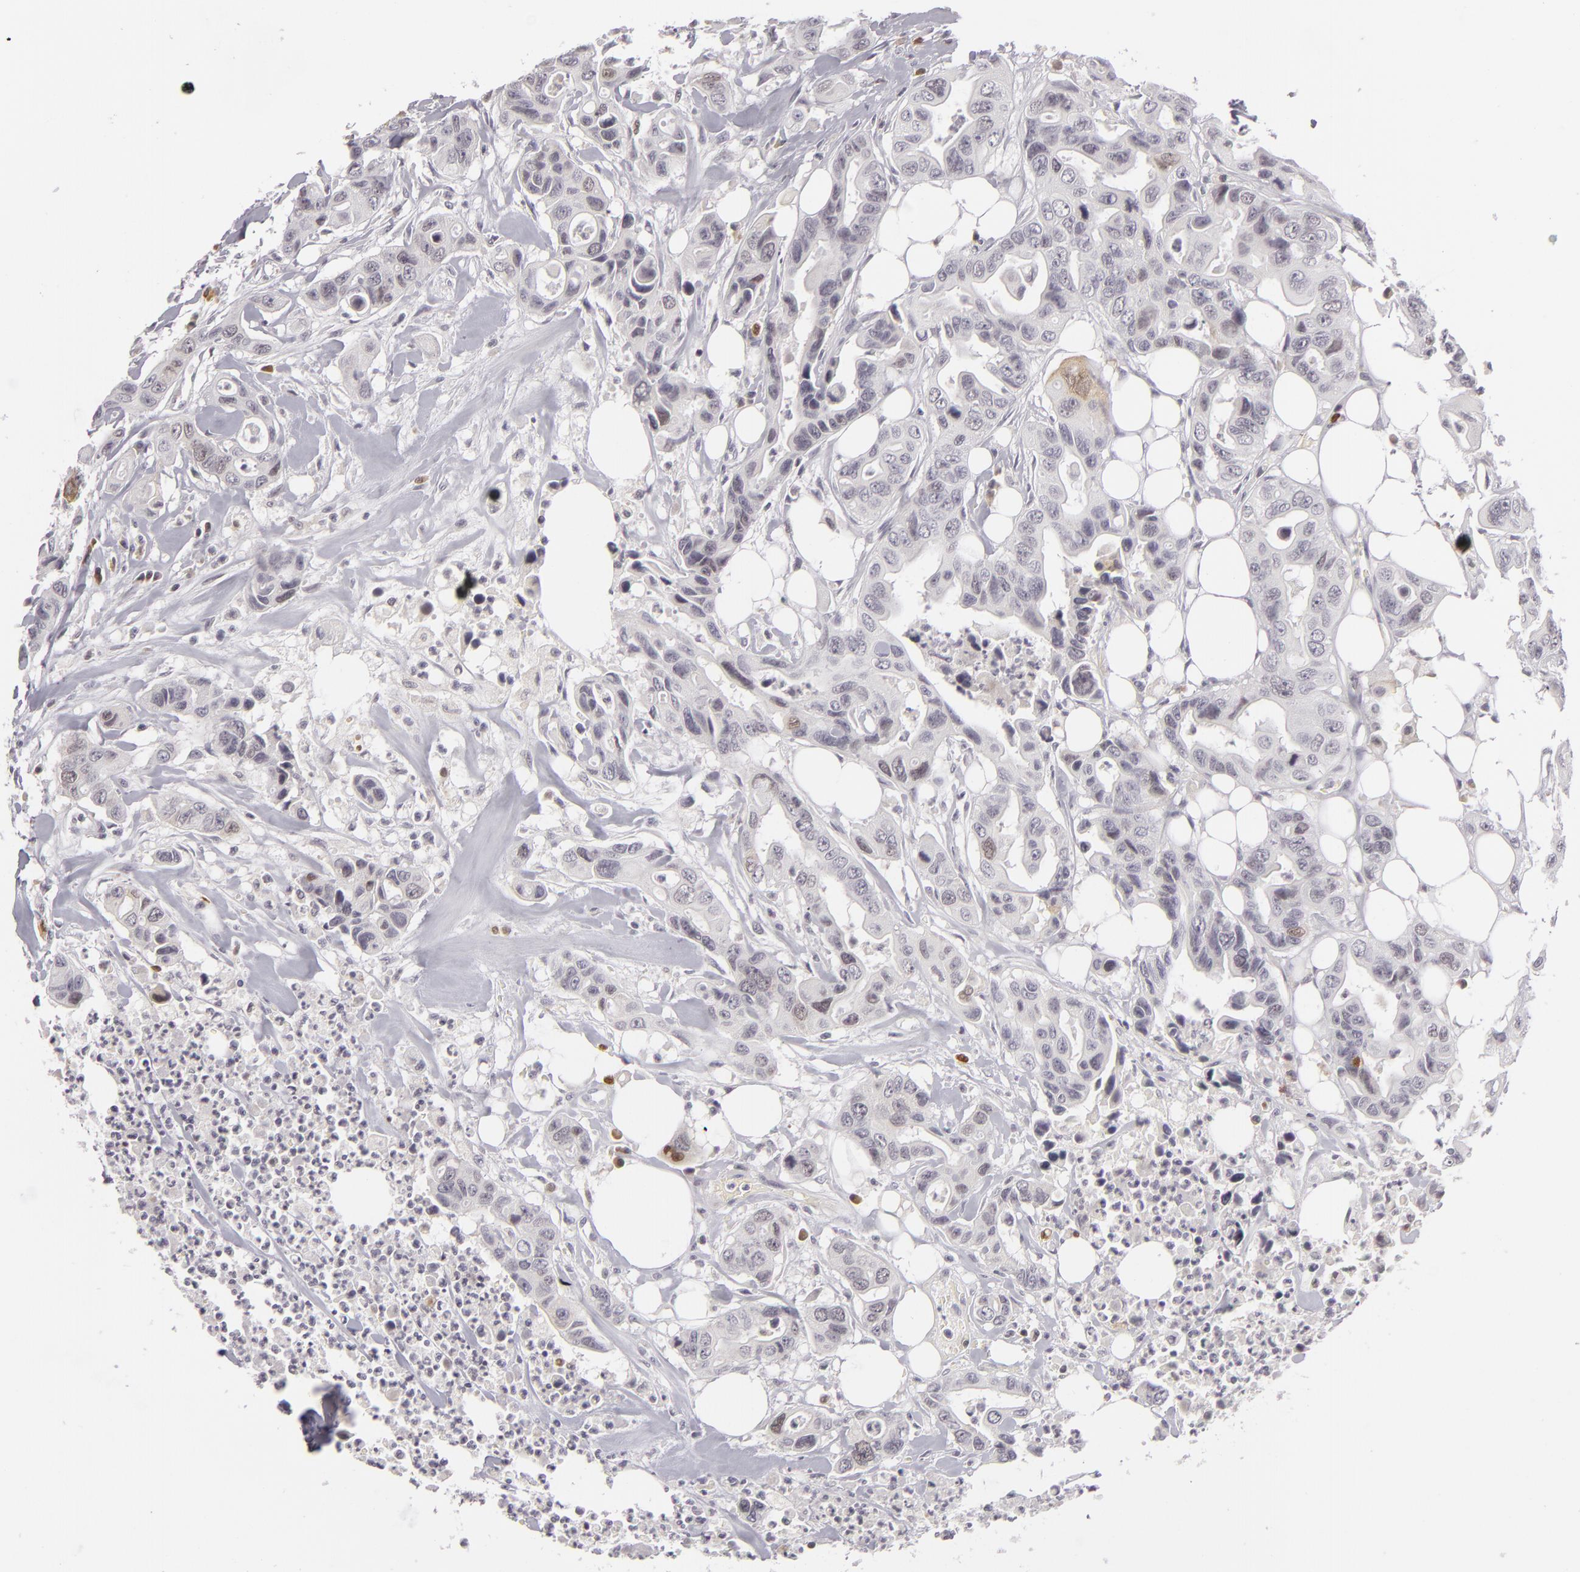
{"staining": {"intensity": "weak", "quantity": "<25%", "location": "cytoplasmic/membranous"}, "tissue": "colorectal cancer", "cell_type": "Tumor cells", "image_type": "cancer", "snomed": [{"axis": "morphology", "description": "Adenocarcinoma, NOS"}, {"axis": "topography", "description": "Colon"}], "caption": "Colorectal cancer stained for a protein using immunohistochemistry reveals no positivity tumor cells.", "gene": "APOBEC3G", "patient": {"sex": "female", "age": 70}}